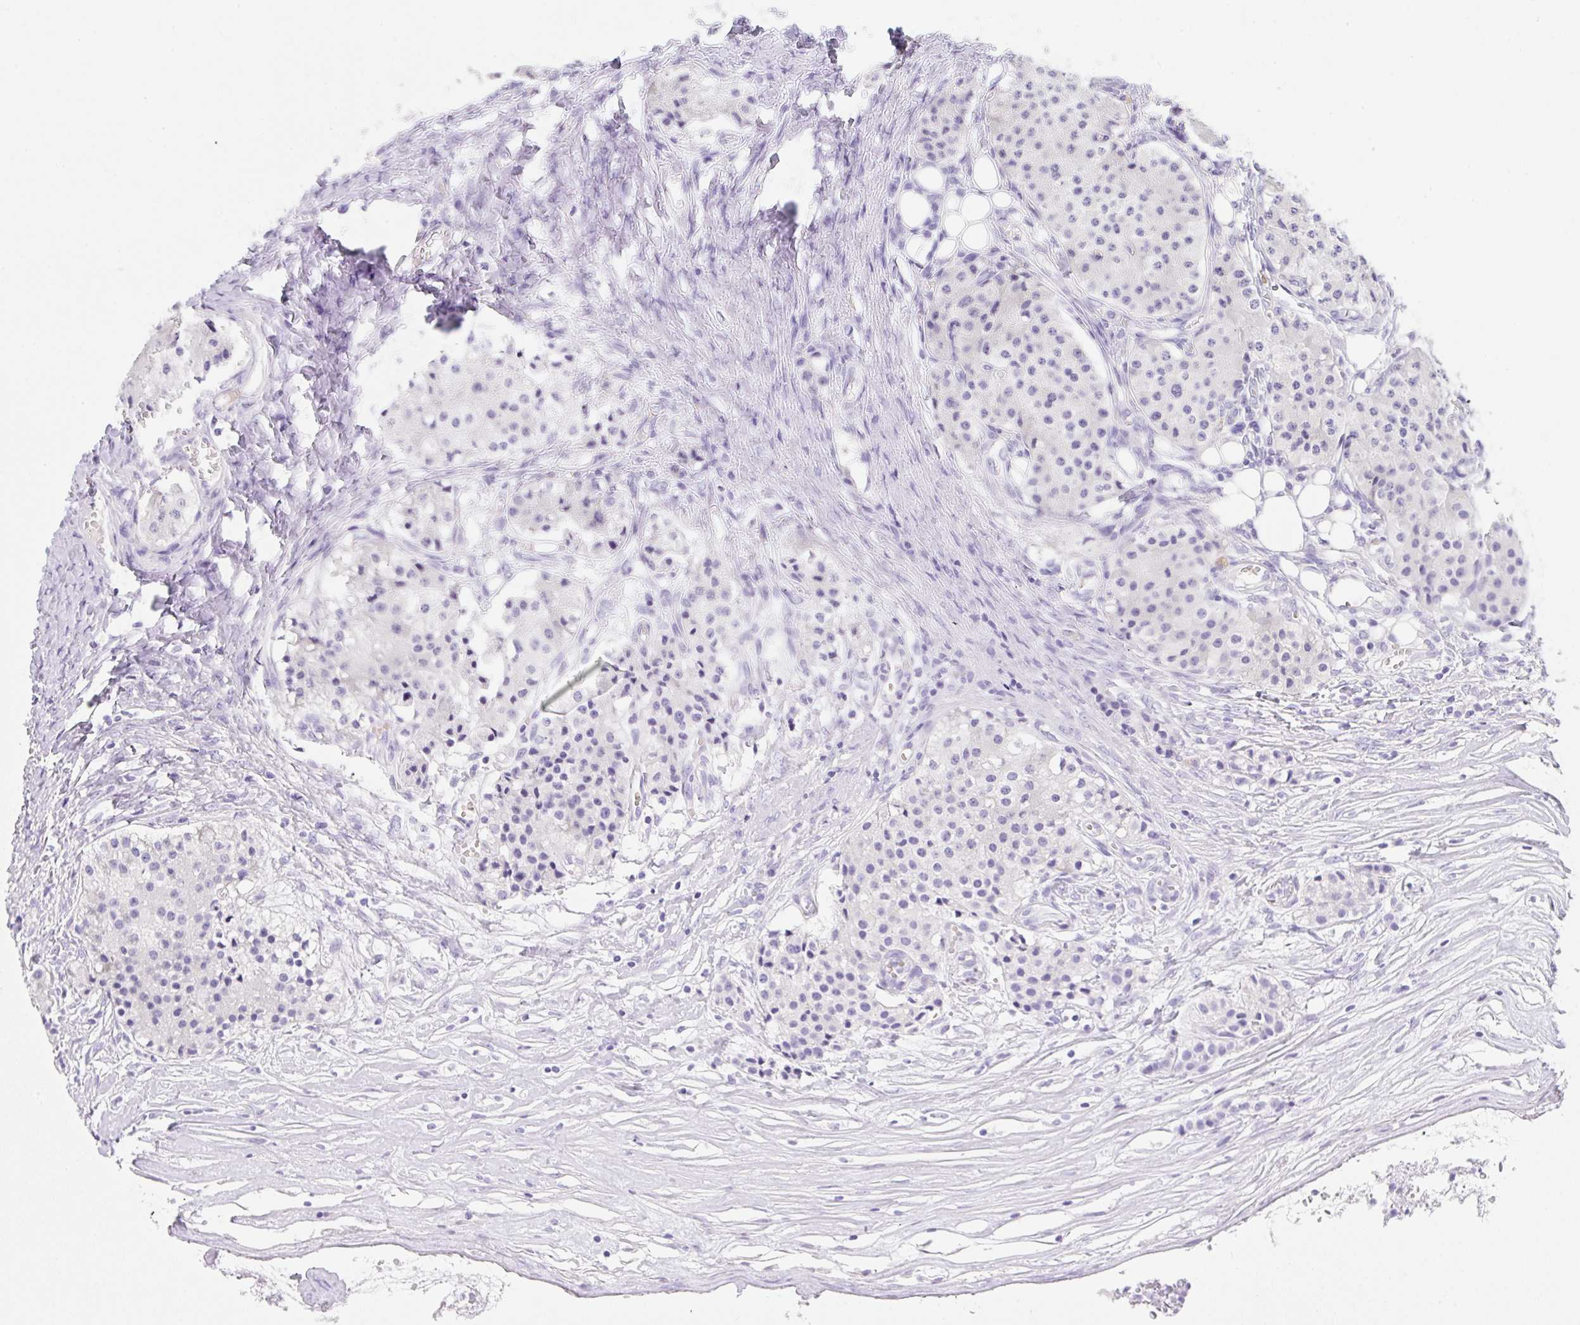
{"staining": {"intensity": "negative", "quantity": "none", "location": "none"}, "tissue": "carcinoid", "cell_type": "Tumor cells", "image_type": "cancer", "snomed": [{"axis": "morphology", "description": "Carcinoid, malignant, NOS"}, {"axis": "topography", "description": "Colon"}], "caption": "Tumor cells are negative for protein expression in human malignant carcinoid. Nuclei are stained in blue.", "gene": "KLK8", "patient": {"sex": "female", "age": 52}}